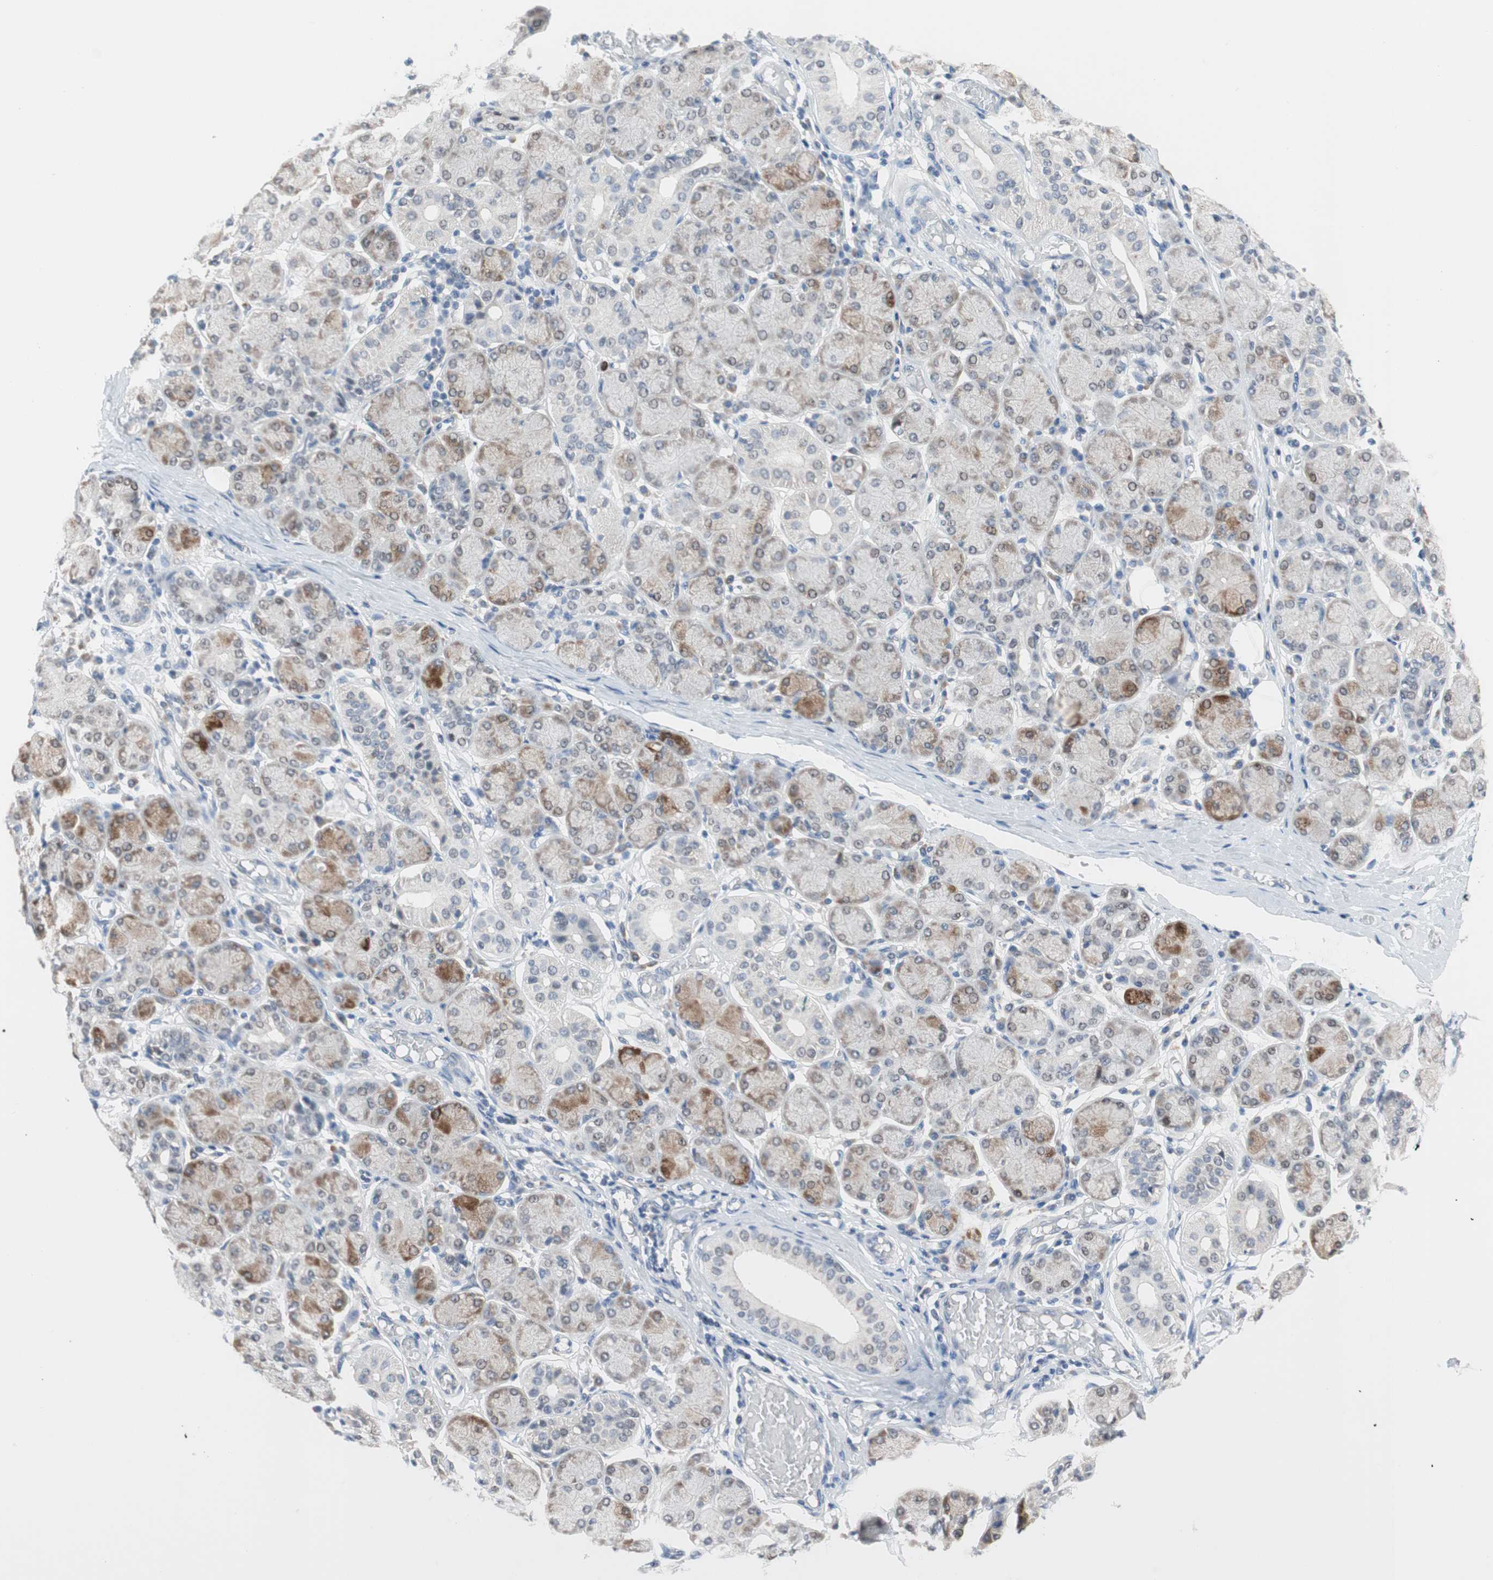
{"staining": {"intensity": "moderate", "quantity": "<25%", "location": "cytoplasmic/membranous"}, "tissue": "salivary gland", "cell_type": "Glandular cells", "image_type": "normal", "snomed": [{"axis": "morphology", "description": "Normal tissue, NOS"}, {"axis": "topography", "description": "Salivary gland"}], "caption": "Moderate cytoplasmic/membranous protein expression is present in about <25% of glandular cells in salivary gland.", "gene": "GRHL1", "patient": {"sex": "female", "age": 24}}